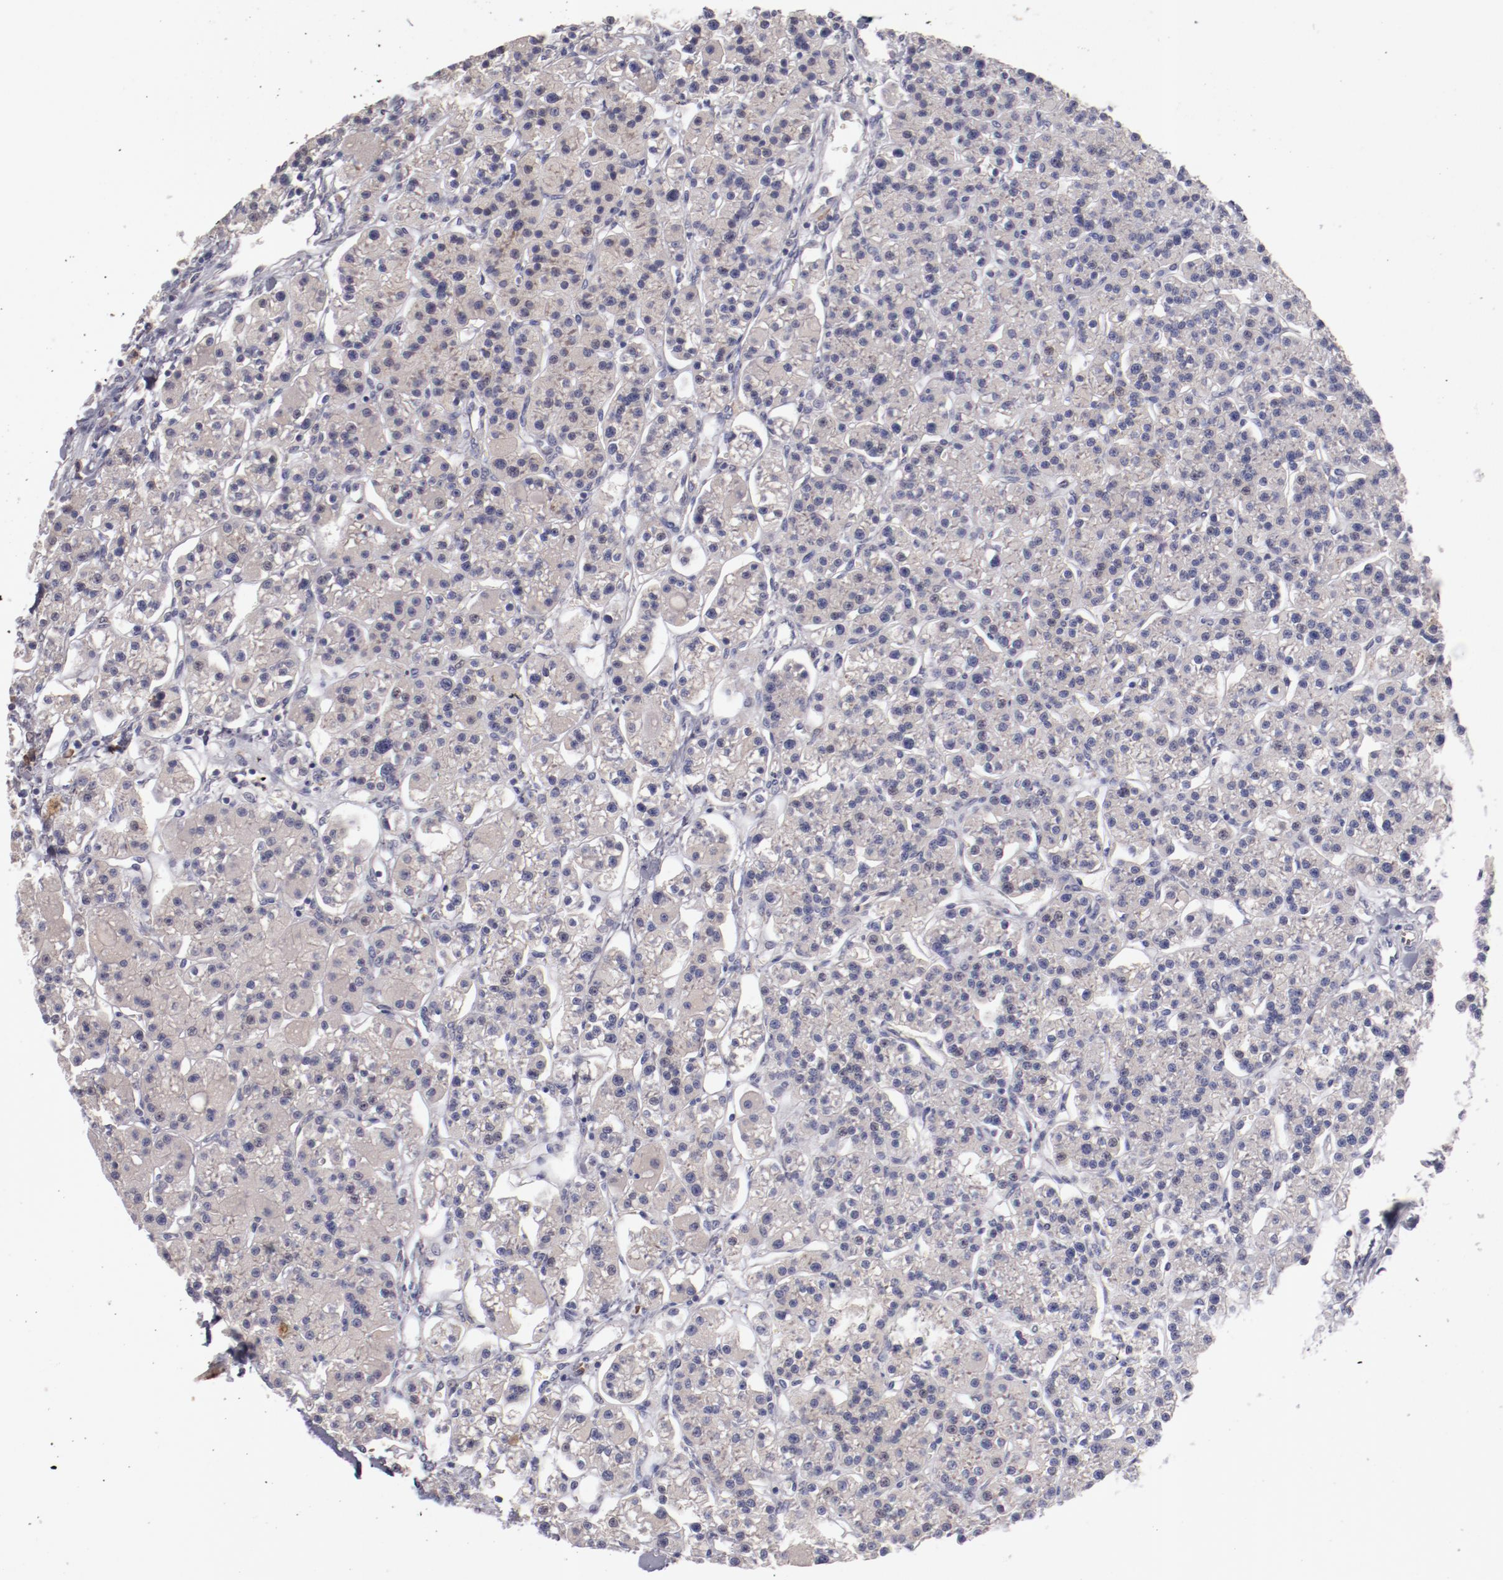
{"staining": {"intensity": "weak", "quantity": "25%-75%", "location": "cytoplasmic/membranous"}, "tissue": "parathyroid gland", "cell_type": "Glandular cells", "image_type": "normal", "snomed": [{"axis": "morphology", "description": "Normal tissue, NOS"}, {"axis": "topography", "description": "Parathyroid gland"}], "caption": "Immunohistochemical staining of unremarkable parathyroid gland demonstrates low levels of weak cytoplasmic/membranous positivity in approximately 25%-75% of glandular cells. Using DAB (brown) and hematoxylin (blue) stains, captured at high magnification using brightfield microscopy.", "gene": "ENTPD5", "patient": {"sex": "female", "age": 58}}